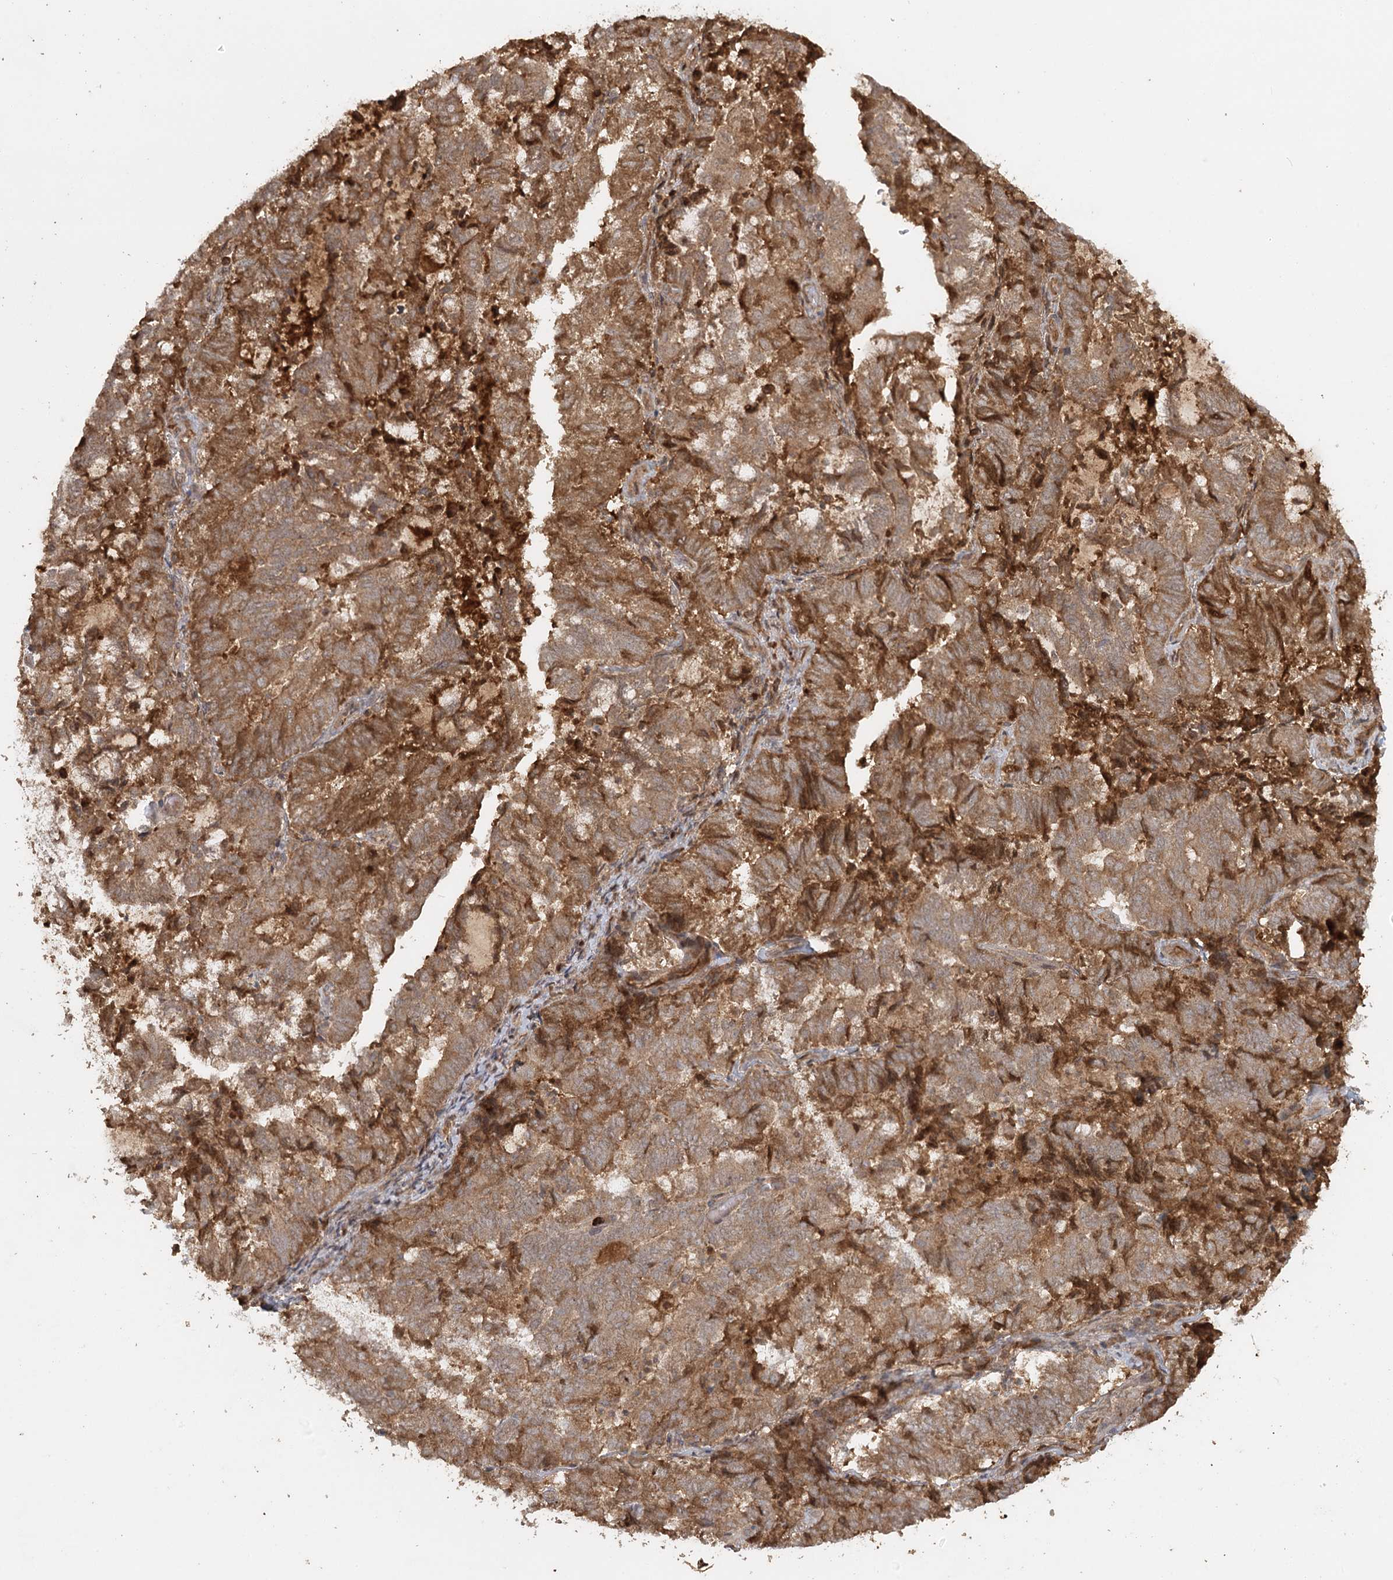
{"staining": {"intensity": "moderate", "quantity": ">75%", "location": "cytoplasmic/membranous"}, "tissue": "endometrial cancer", "cell_type": "Tumor cells", "image_type": "cancer", "snomed": [{"axis": "morphology", "description": "Adenocarcinoma, NOS"}, {"axis": "topography", "description": "Endometrium"}], "caption": "Brown immunohistochemical staining in adenocarcinoma (endometrial) displays moderate cytoplasmic/membranous positivity in about >75% of tumor cells.", "gene": "ARL13A", "patient": {"sex": "female", "age": 80}}